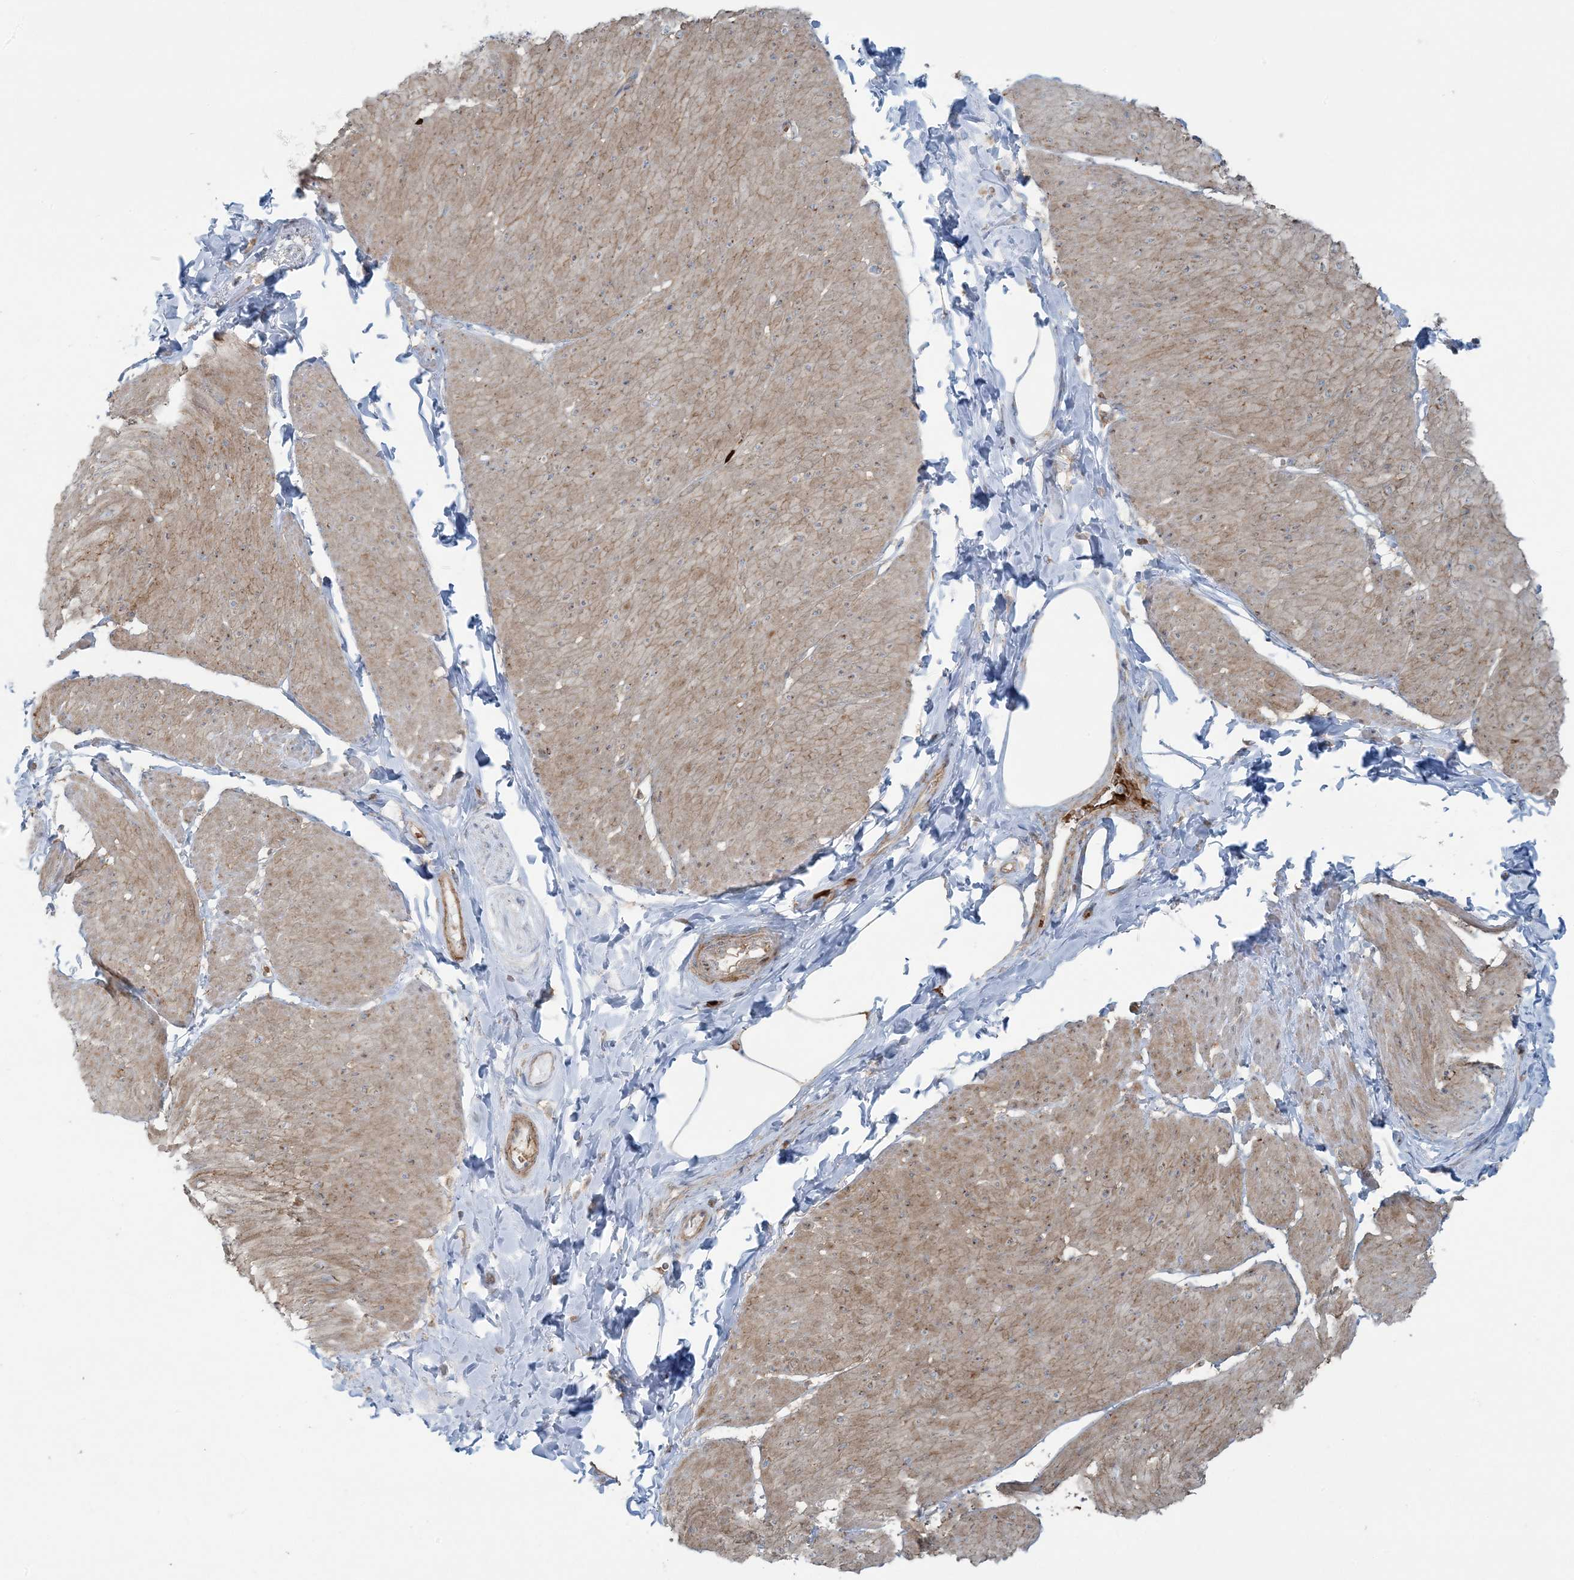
{"staining": {"intensity": "moderate", "quantity": ">75%", "location": "cytoplasmic/membranous"}, "tissue": "smooth muscle", "cell_type": "Smooth muscle cells", "image_type": "normal", "snomed": [{"axis": "morphology", "description": "Urothelial carcinoma, High grade"}, {"axis": "topography", "description": "Urinary bladder"}], "caption": "Benign smooth muscle exhibits moderate cytoplasmic/membranous expression in approximately >75% of smooth muscle cells, visualized by immunohistochemistry.", "gene": "PIK3R4", "patient": {"sex": "male", "age": 46}}